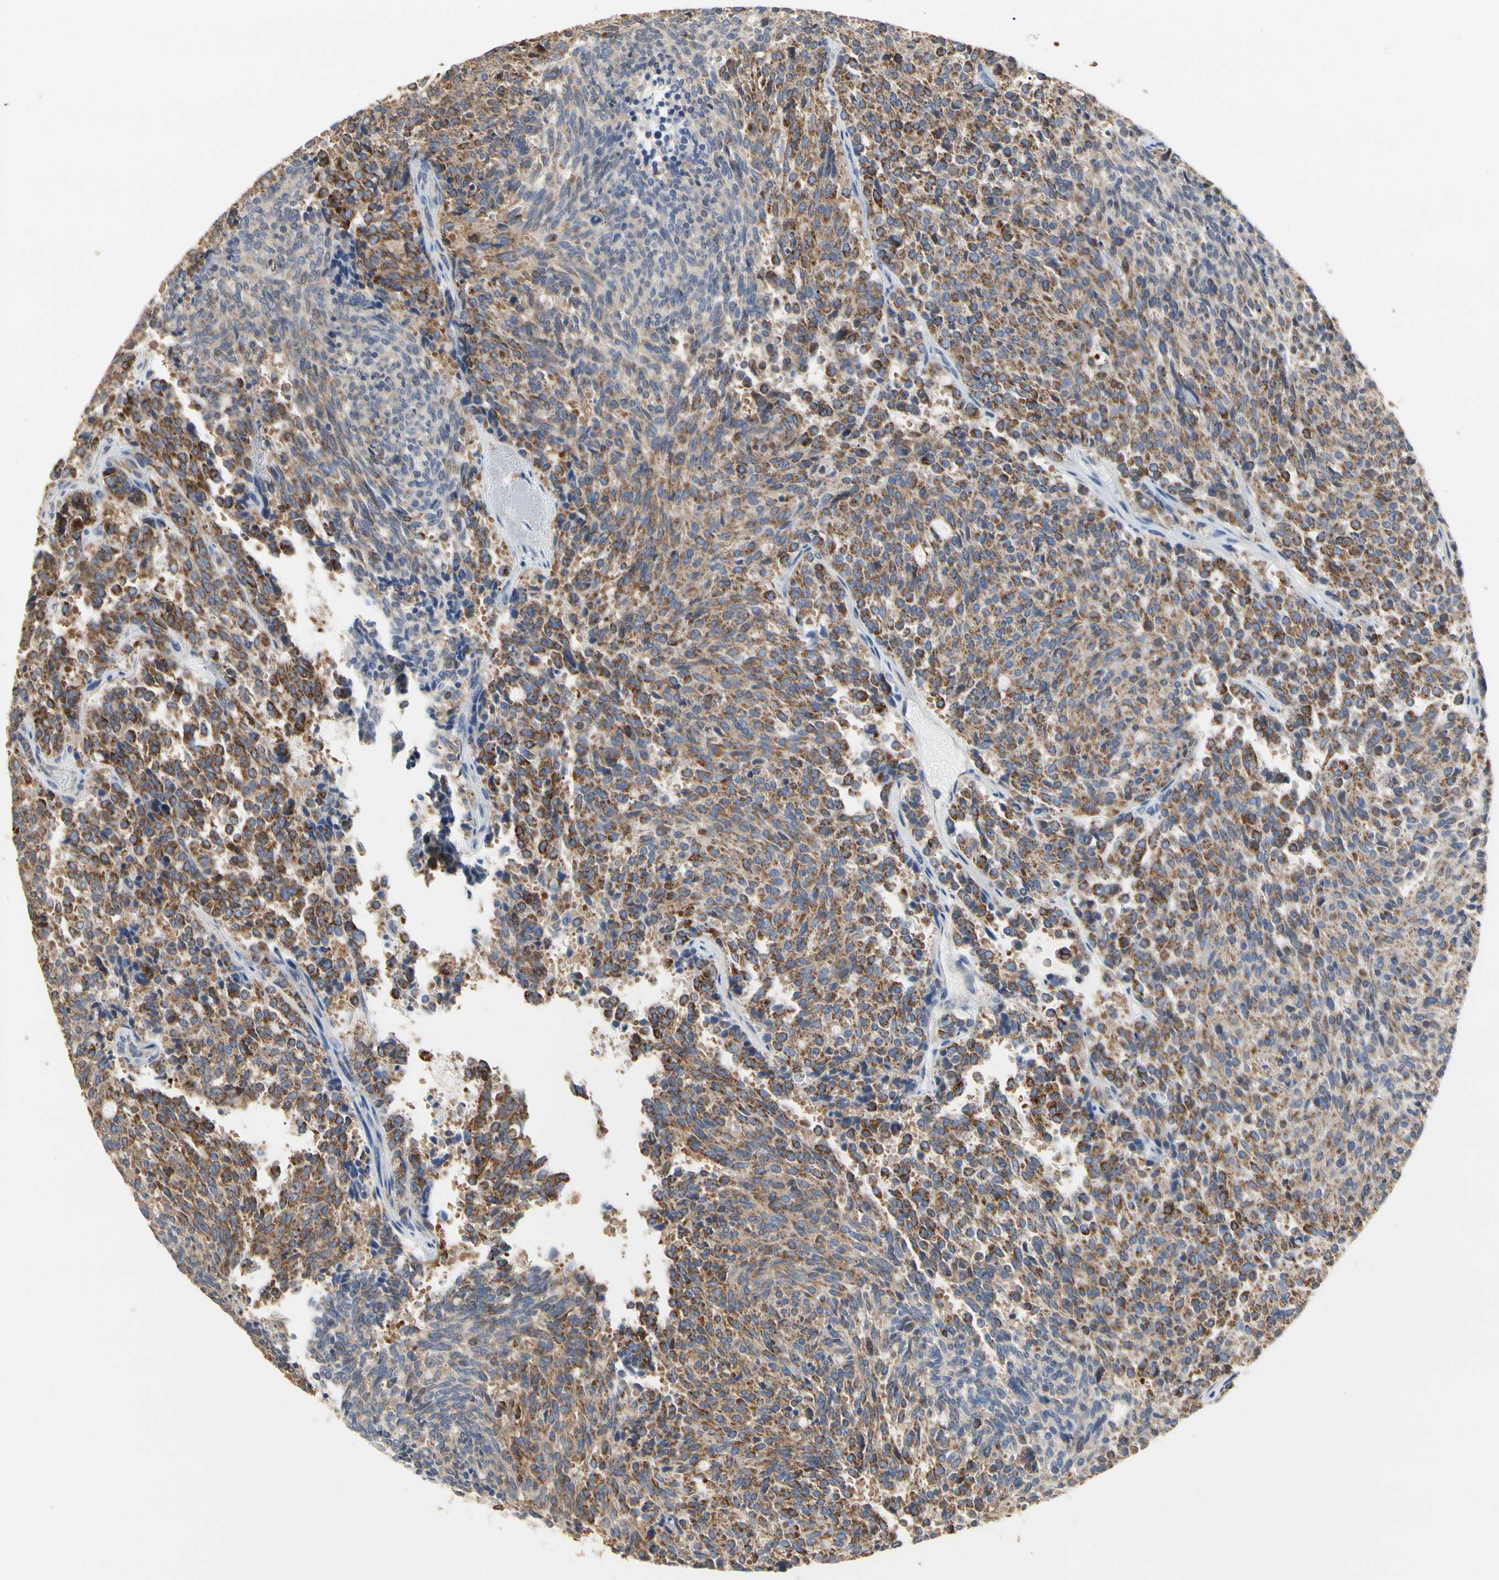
{"staining": {"intensity": "moderate", "quantity": "25%-75%", "location": "cytoplasmic/membranous"}, "tissue": "carcinoid", "cell_type": "Tumor cells", "image_type": "cancer", "snomed": [{"axis": "morphology", "description": "Carcinoid, malignant, NOS"}, {"axis": "topography", "description": "Pancreas"}], "caption": "The image displays immunohistochemical staining of carcinoid (malignant). There is moderate cytoplasmic/membranous staining is present in approximately 25%-75% of tumor cells.", "gene": "TUBA1A", "patient": {"sex": "female", "age": 54}}